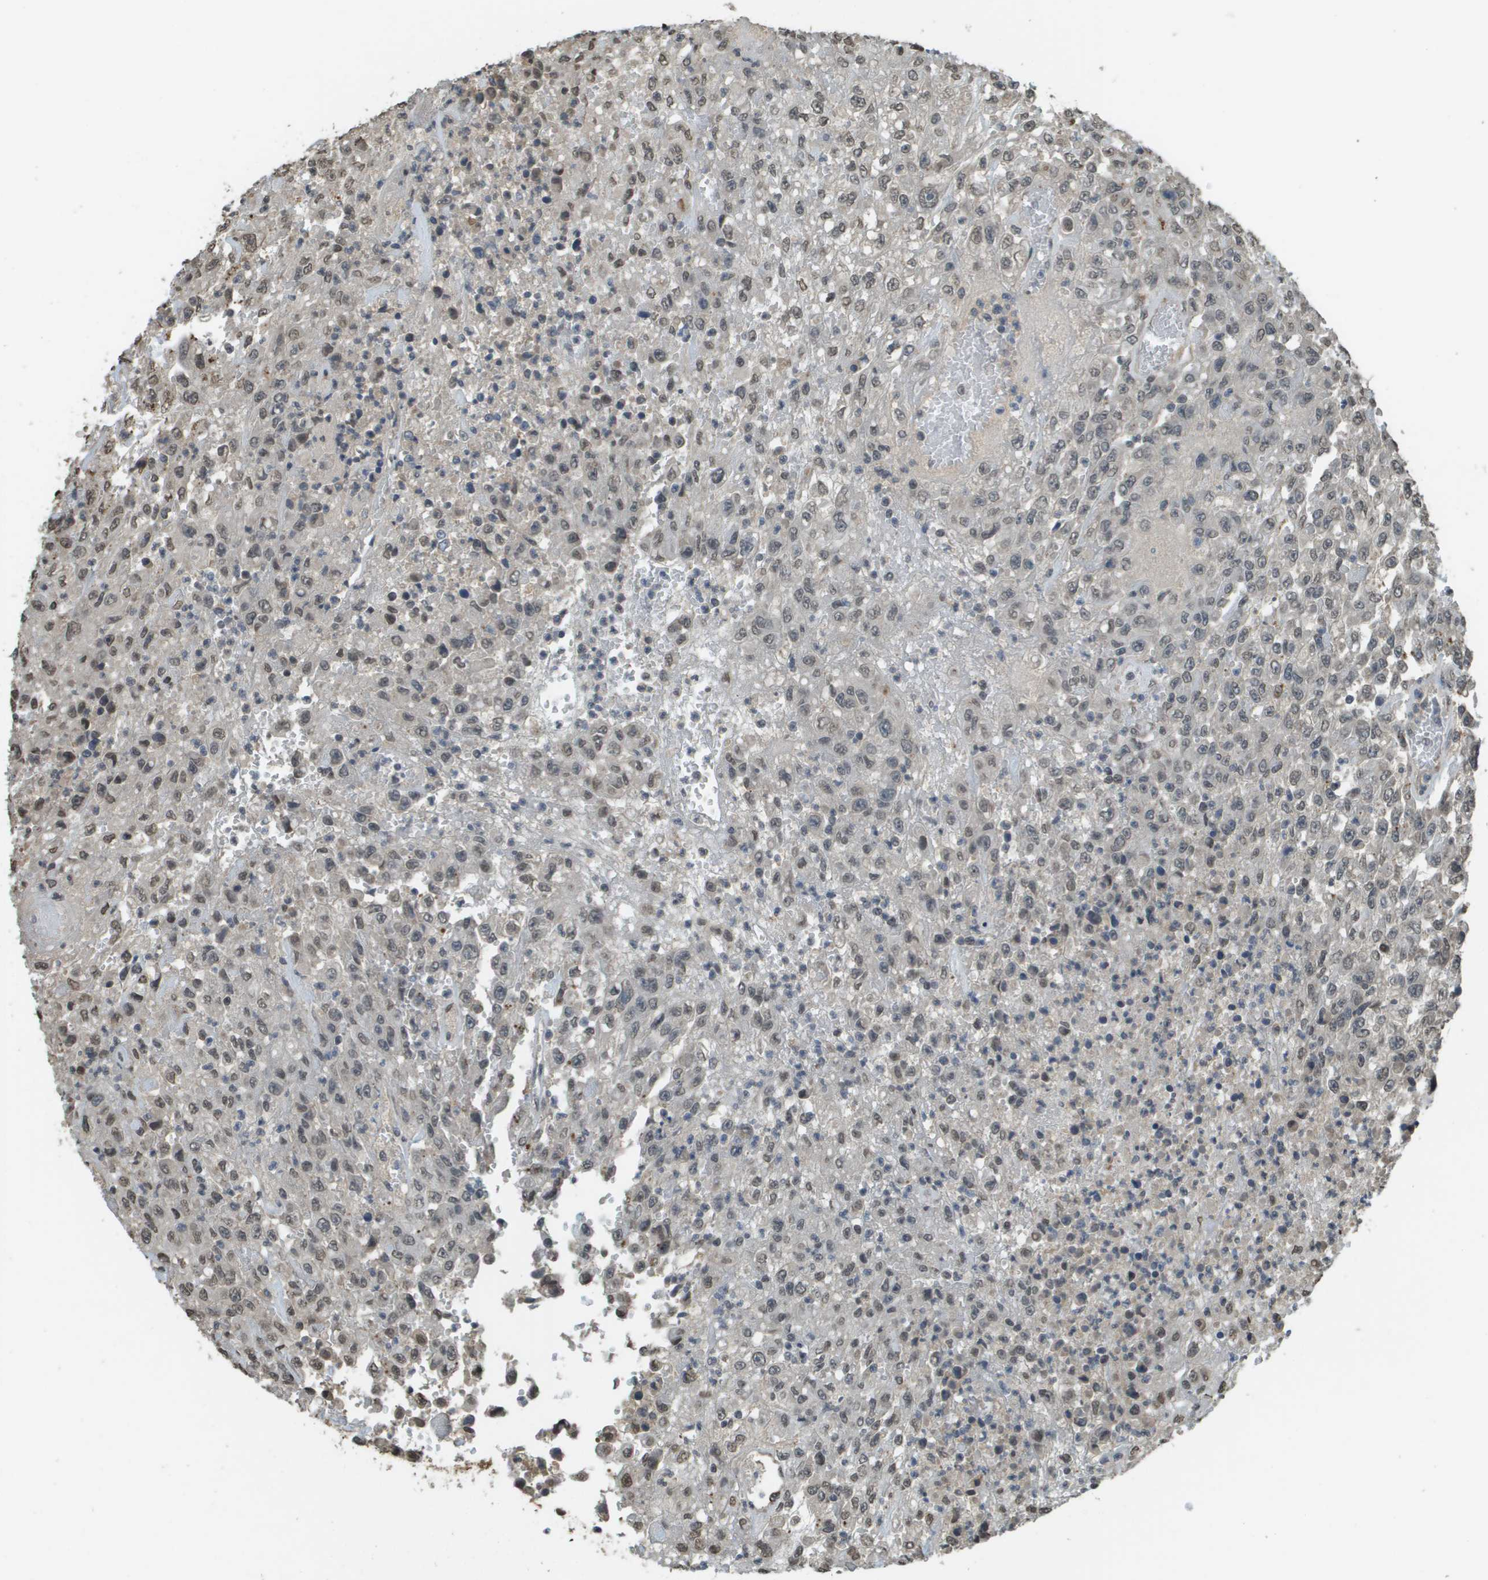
{"staining": {"intensity": "weak", "quantity": ">75%", "location": "nuclear"}, "tissue": "urothelial cancer", "cell_type": "Tumor cells", "image_type": "cancer", "snomed": [{"axis": "morphology", "description": "Urothelial carcinoma, High grade"}, {"axis": "topography", "description": "Urinary bladder"}], "caption": "Weak nuclear protein staining is identified in about >75% of tumor cells in high-grade urothelial carcinoma.", "gene": "NDRG2", "patient": {"sex": "male", "age": 46}}